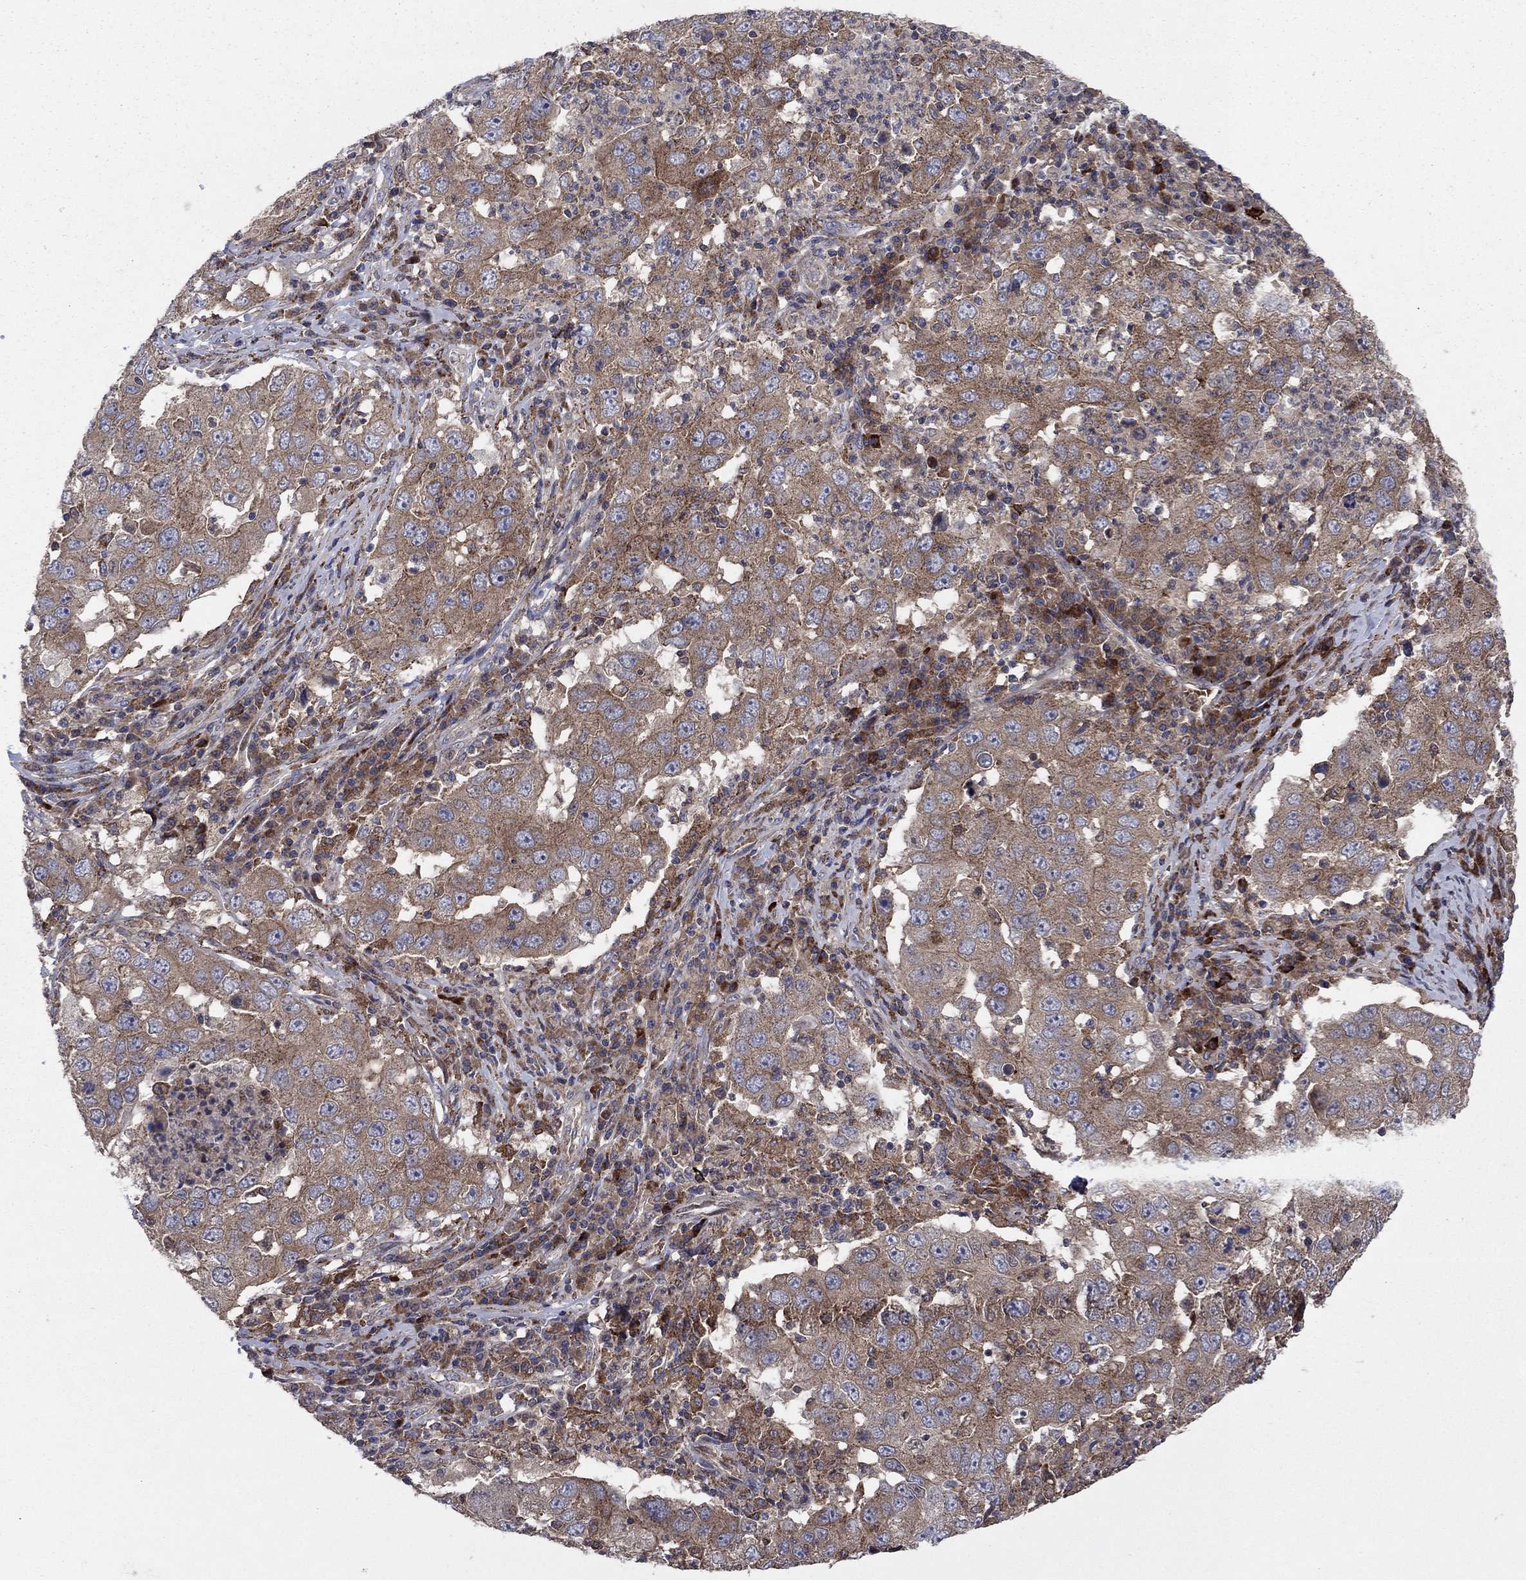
{"staining": {"intensity": "moderate", "quantity": "25%-75%", "location": "cytoplasmic/membranous"}, "tissue": "lung cancer", "cell_type": "Tumor cells", "image_type": "cancer", "snomed": [{"axis": "morphology", "description": "Adenocarcinoma, NOS"}, {"axis": "topography", "description": "Lung"}], "caption": "Protein staining reveals moderate cytoplasmic/membranous expression in approximately 25%-75% of tumor cells in lung cancer.", "gene": "MEA1", "patient": {"sex": "male", "age": 73}}